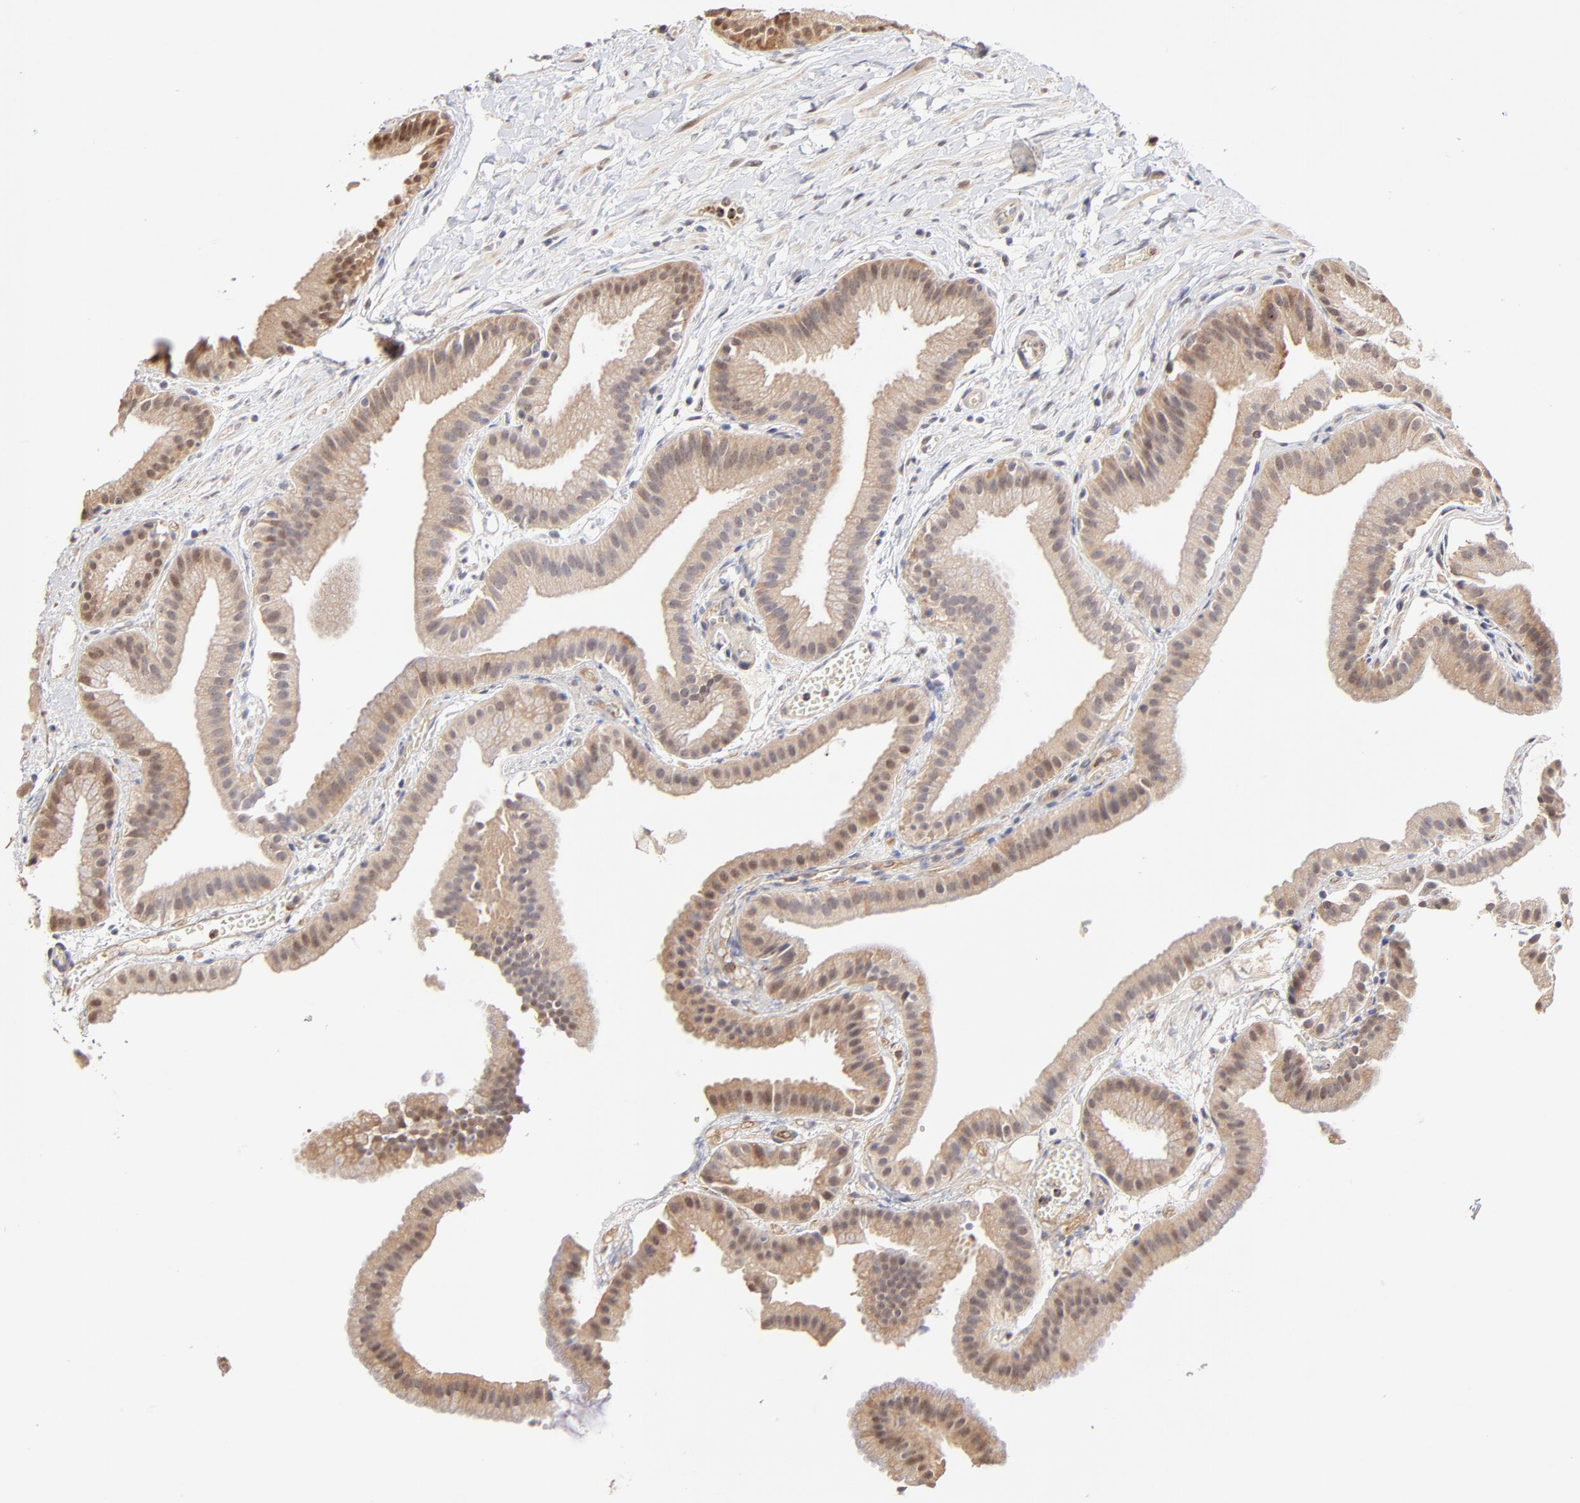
{"staining": {"intensity": "moderate", "quantity": ">75%", "location": "cytoplasmic/membranous"}, "tissue": "gallbladder", "cell_type": "Glandular cells", "image_type": "normal", "snomed": [{"axis": "morphology", "description": "Normal tissue, NOS"}, {"axis": "topography", "description": "Gallbladder"}], "caption": "This histopathology image demonstrates benign gallbladder stained with immunohistochemistry (IHC) to label a protein in brown. The cytoplasmic/membranous of glandular cells show moderate positivity for the protein. Nuclei are counter-stained blue.", "gene": "ZNF10", "patient": {"sex": "female", "age": 63}}